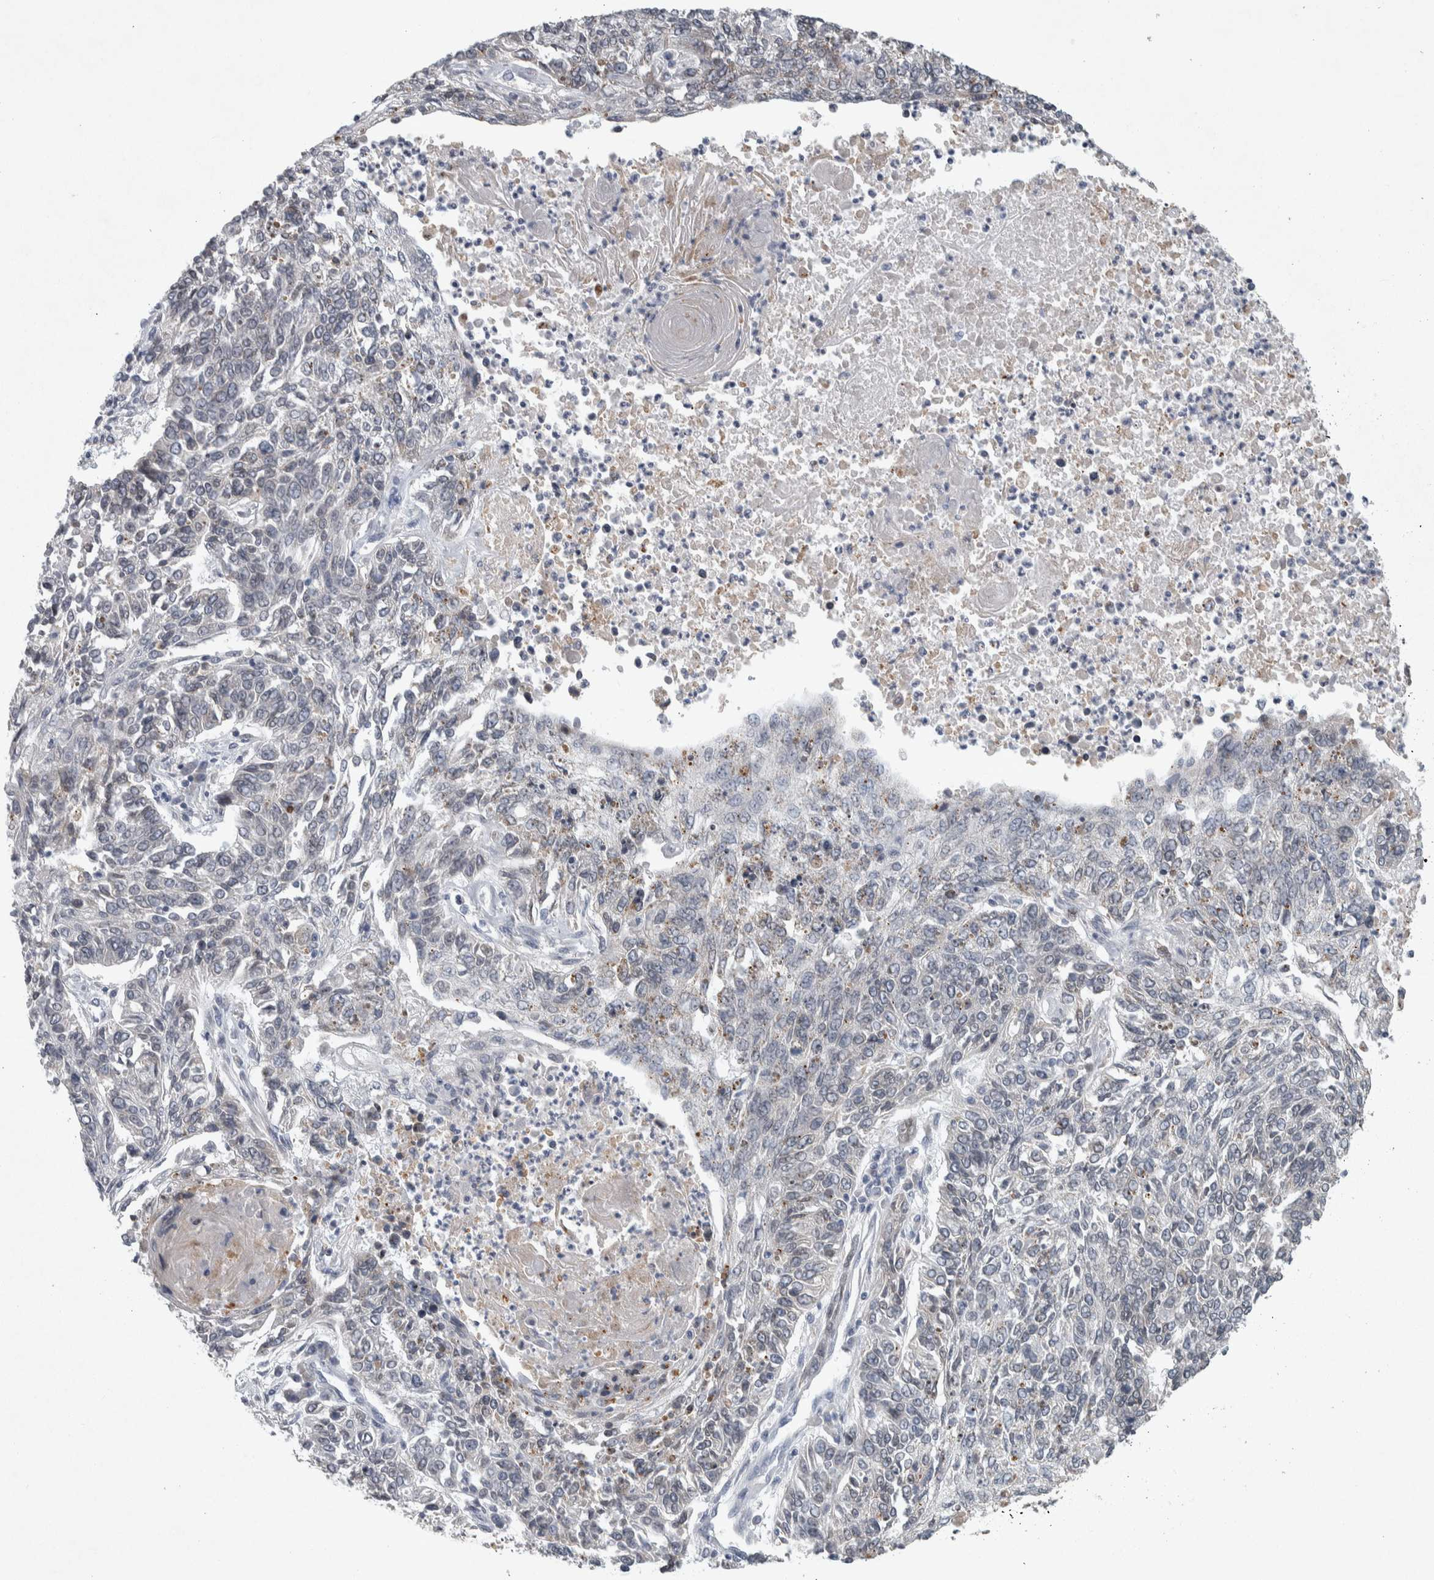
{"staining": {"intensity": "weak", "quantity": "<25%", "location": "cytoplasmic/membranous"}, "tissue": "lung cancer", "cell_type": "Tumor cells", "image_type": "cancer", "snomed": [{"axis": "morphology", "description": "Normal tissue, NOS"}, {"axis": "morphology", "description": "Squamous cell carcinoma, NOS"}, {"axis": "topography", "description": "Cartilage tissue"}, {"axis": "topography", "description": "Bronchus"}, {"axis": "topography", "description": "Lung"}], "caption": "This is an immunohistochemistry (IHC) photomicrograph of lung cancer. There is no expression in tumor cells.", "gene": "SIGMAR1", "patient": {"sex": "female", "age": 49}}